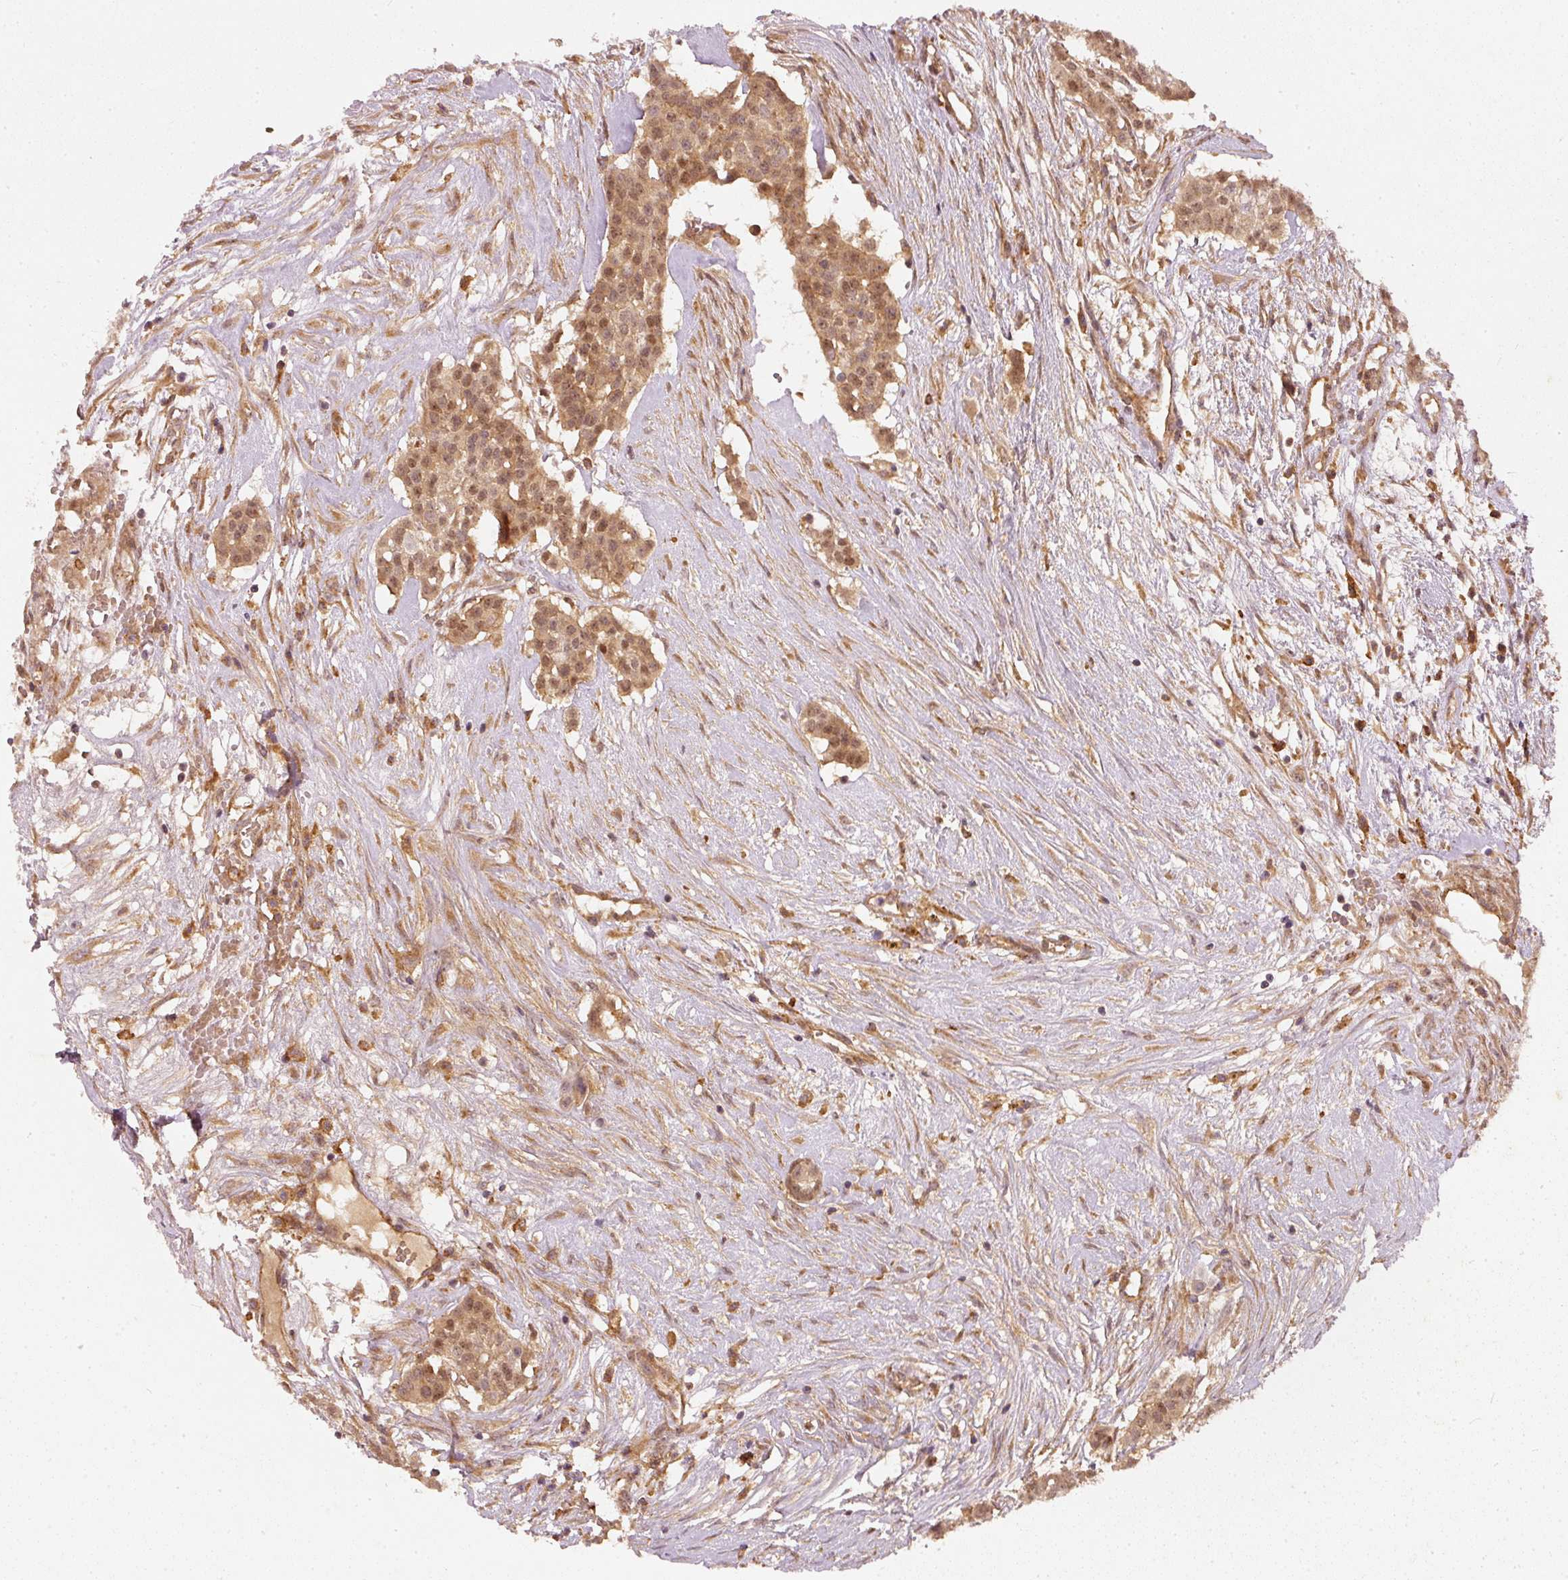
{"staining": {"intensity": "moderate", "quantity": ">75%", "location": "nuclear"}, "tissue": "head and neck cancer", "cell_type": "Tumor cells", "image_type": "cancer", "snomed": [{"axis": "morphology", "description": "Adenocarcinoma, NOS"}, {"axis": "topography", "description": "Head-Neck"}], "caption": "A micrograph of head and neck cancer stained for a protein displays moderate nuclear brown staining in tumor cells.", "gene": "ZNF580", "patient": {"sex": "male", "age": 81}}